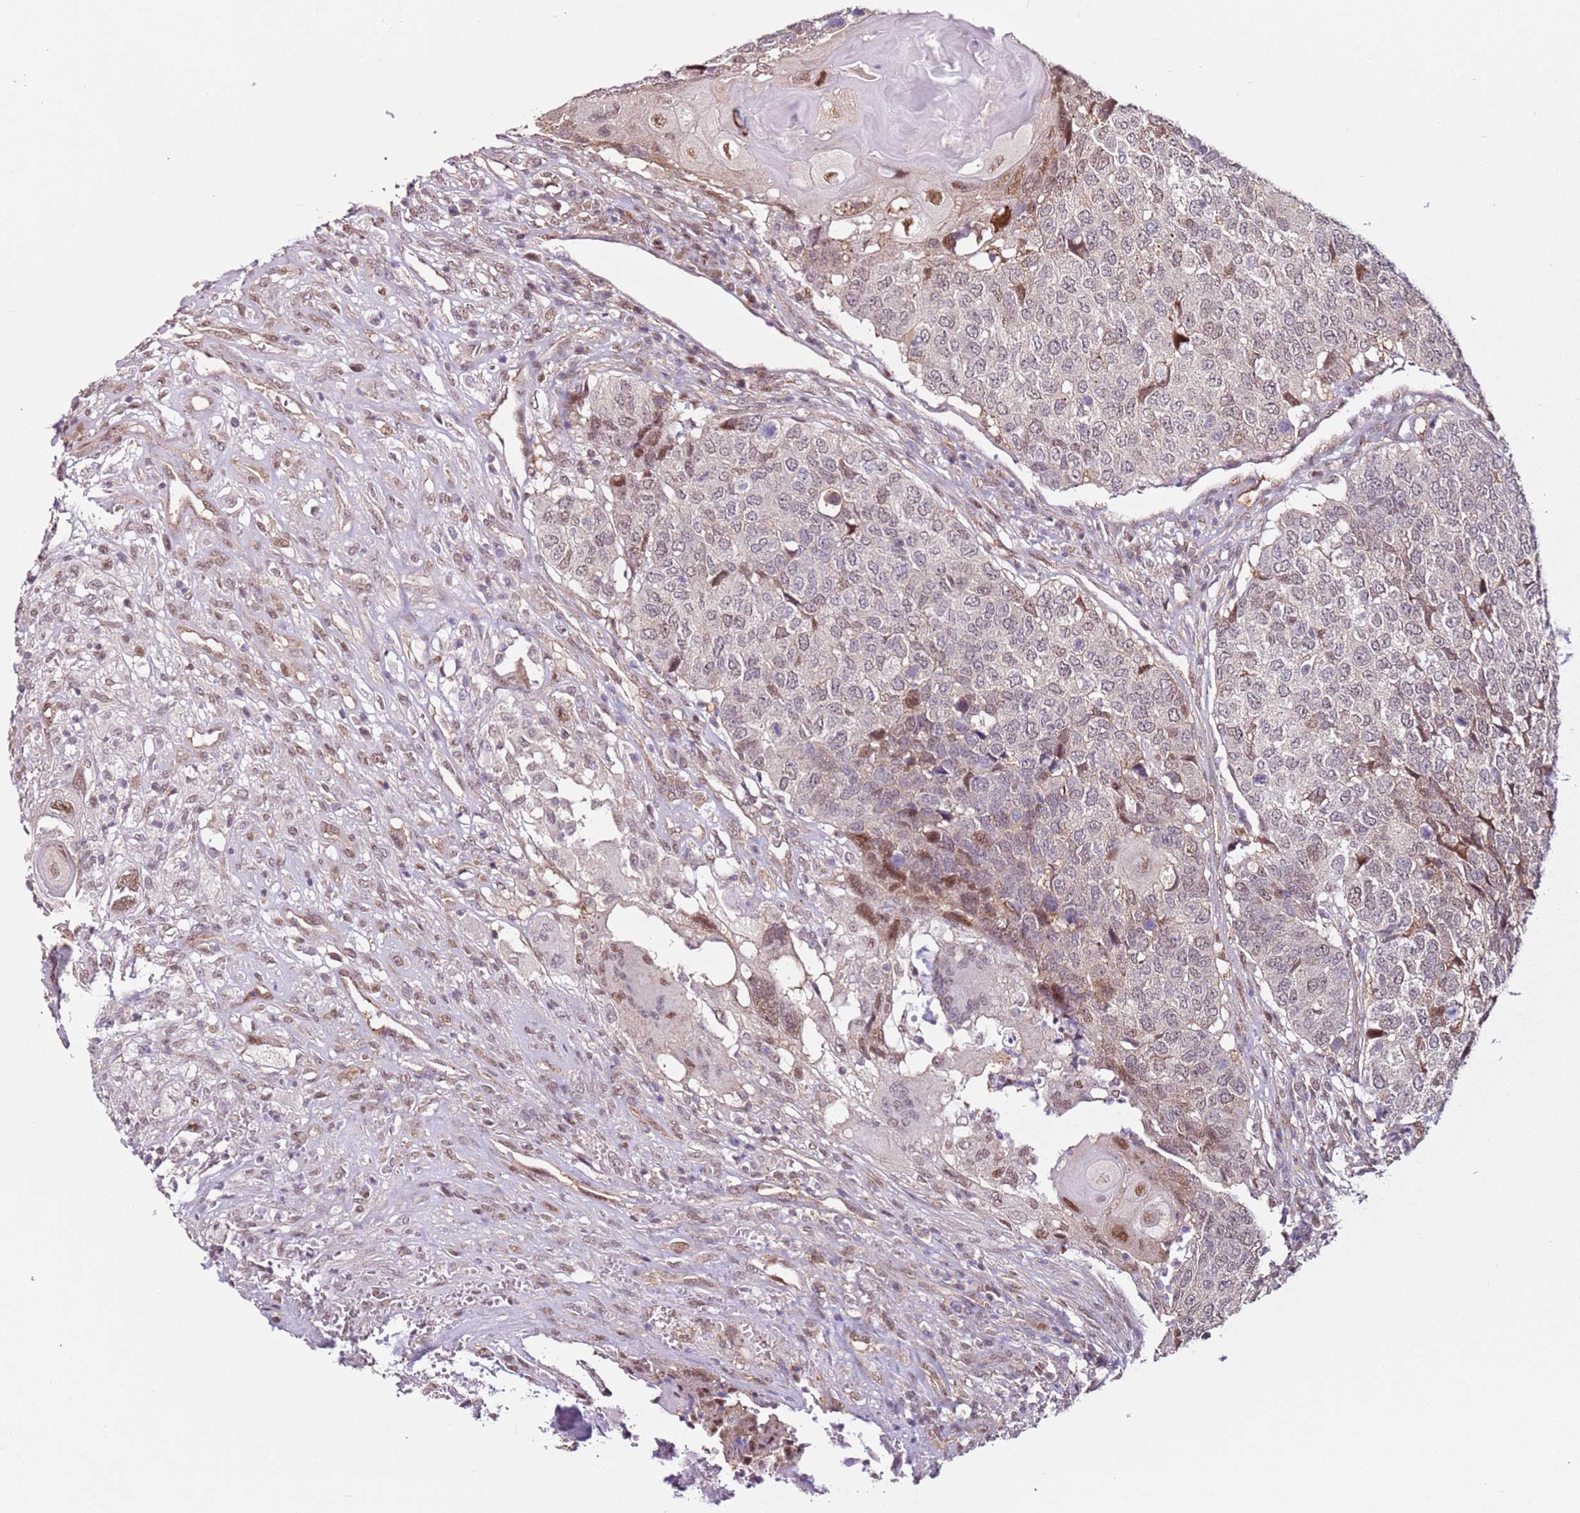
{"staining": {"intensity": "moderate", "quantity": "<25%", "location": "nuclear"}, "tissue": "head and neck cancer", "cell_type": "Tumor cells", "image_type": "cancer", "snomed": [{"axis": "morphology", "description": "Squamous cell carcinoma, NOS"}, {"axis": "topography", "description": "Head-Neck"}], "caption": "Protein expression by immunohistochemistry (IHC) demonstrates moderate nuclear staining in approximately <25% of tumor cells in head and neck squamous cell carcinoma.", "gene": "PSMD4", "patient": {"sex": "male", "age": 66}}